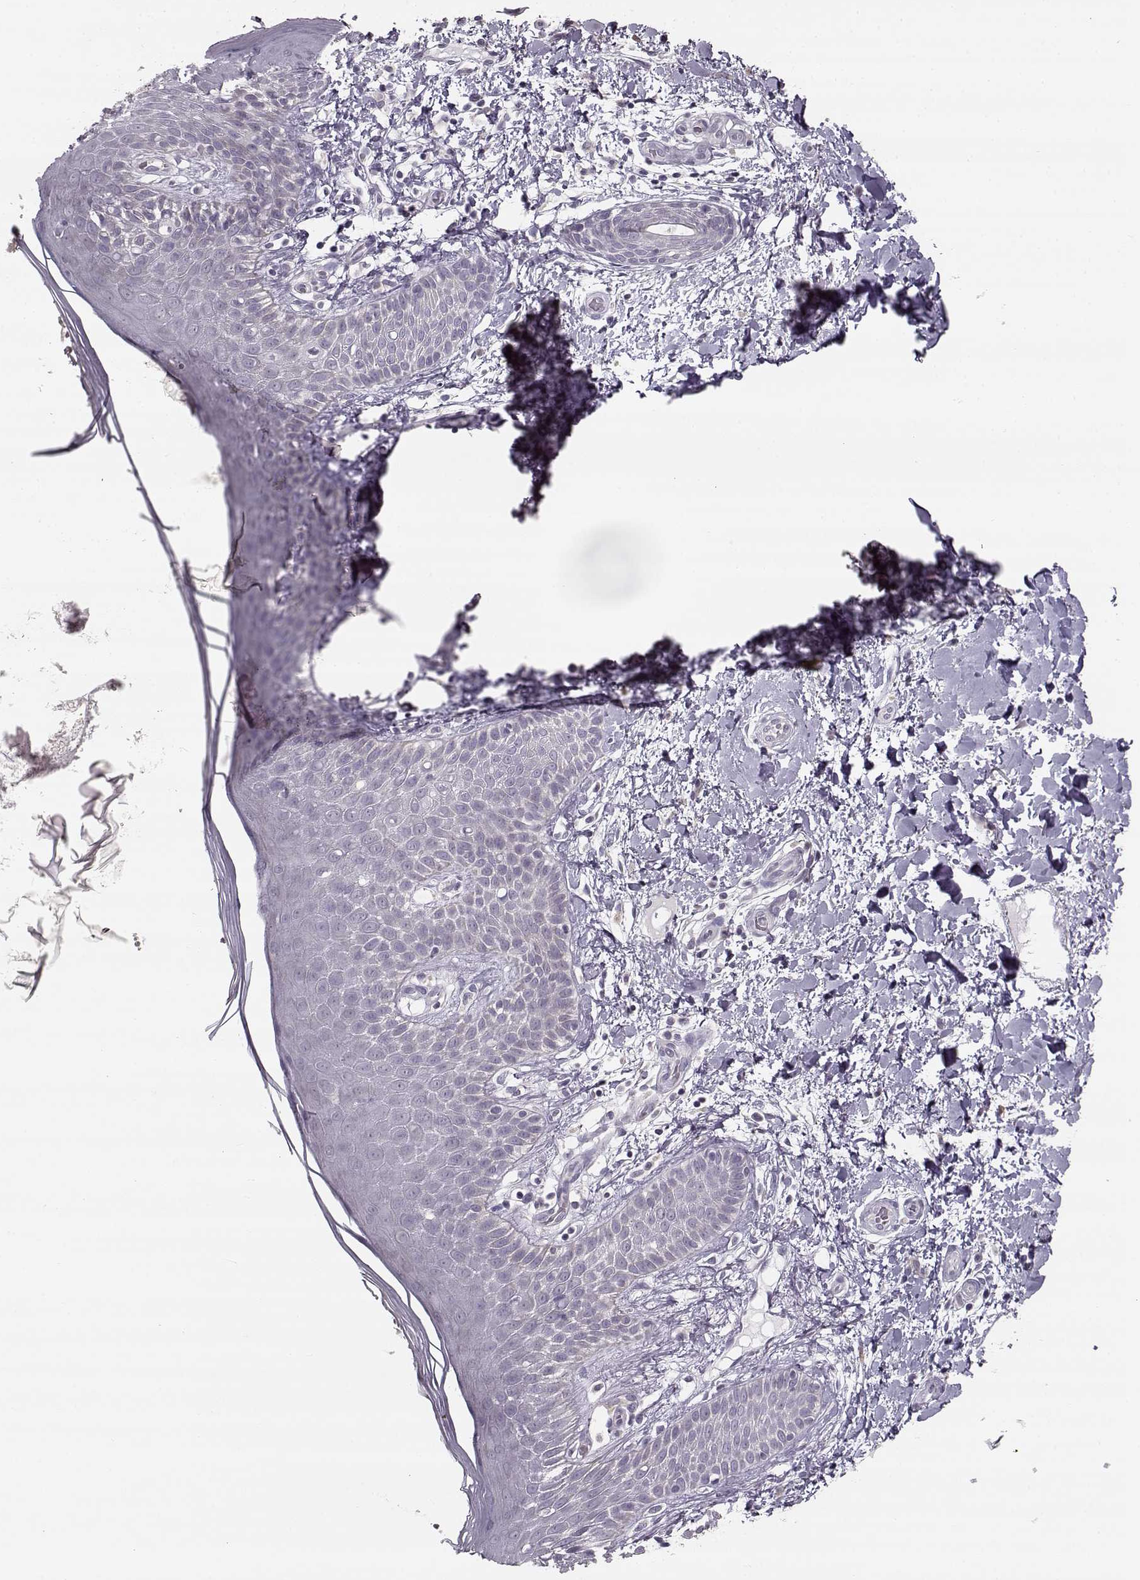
{"staining": {"intensity": "negative", "quantity": "none", "location": "none"}, "tissue": "skin", "cell_type": "Epidermal cells", "image_type": "normal", "snomed": [{"axis": "morphology", "description": "Normal tissue, NOS"}, {"axis": "topography", "description": "Anal"}], "caption": "DAB immunohistochemical staining of unremarkable skin displays no significant expression in epidermal cells.", "gene": "MAP6D1", "patient": {"sex": "male", "age": 36}}